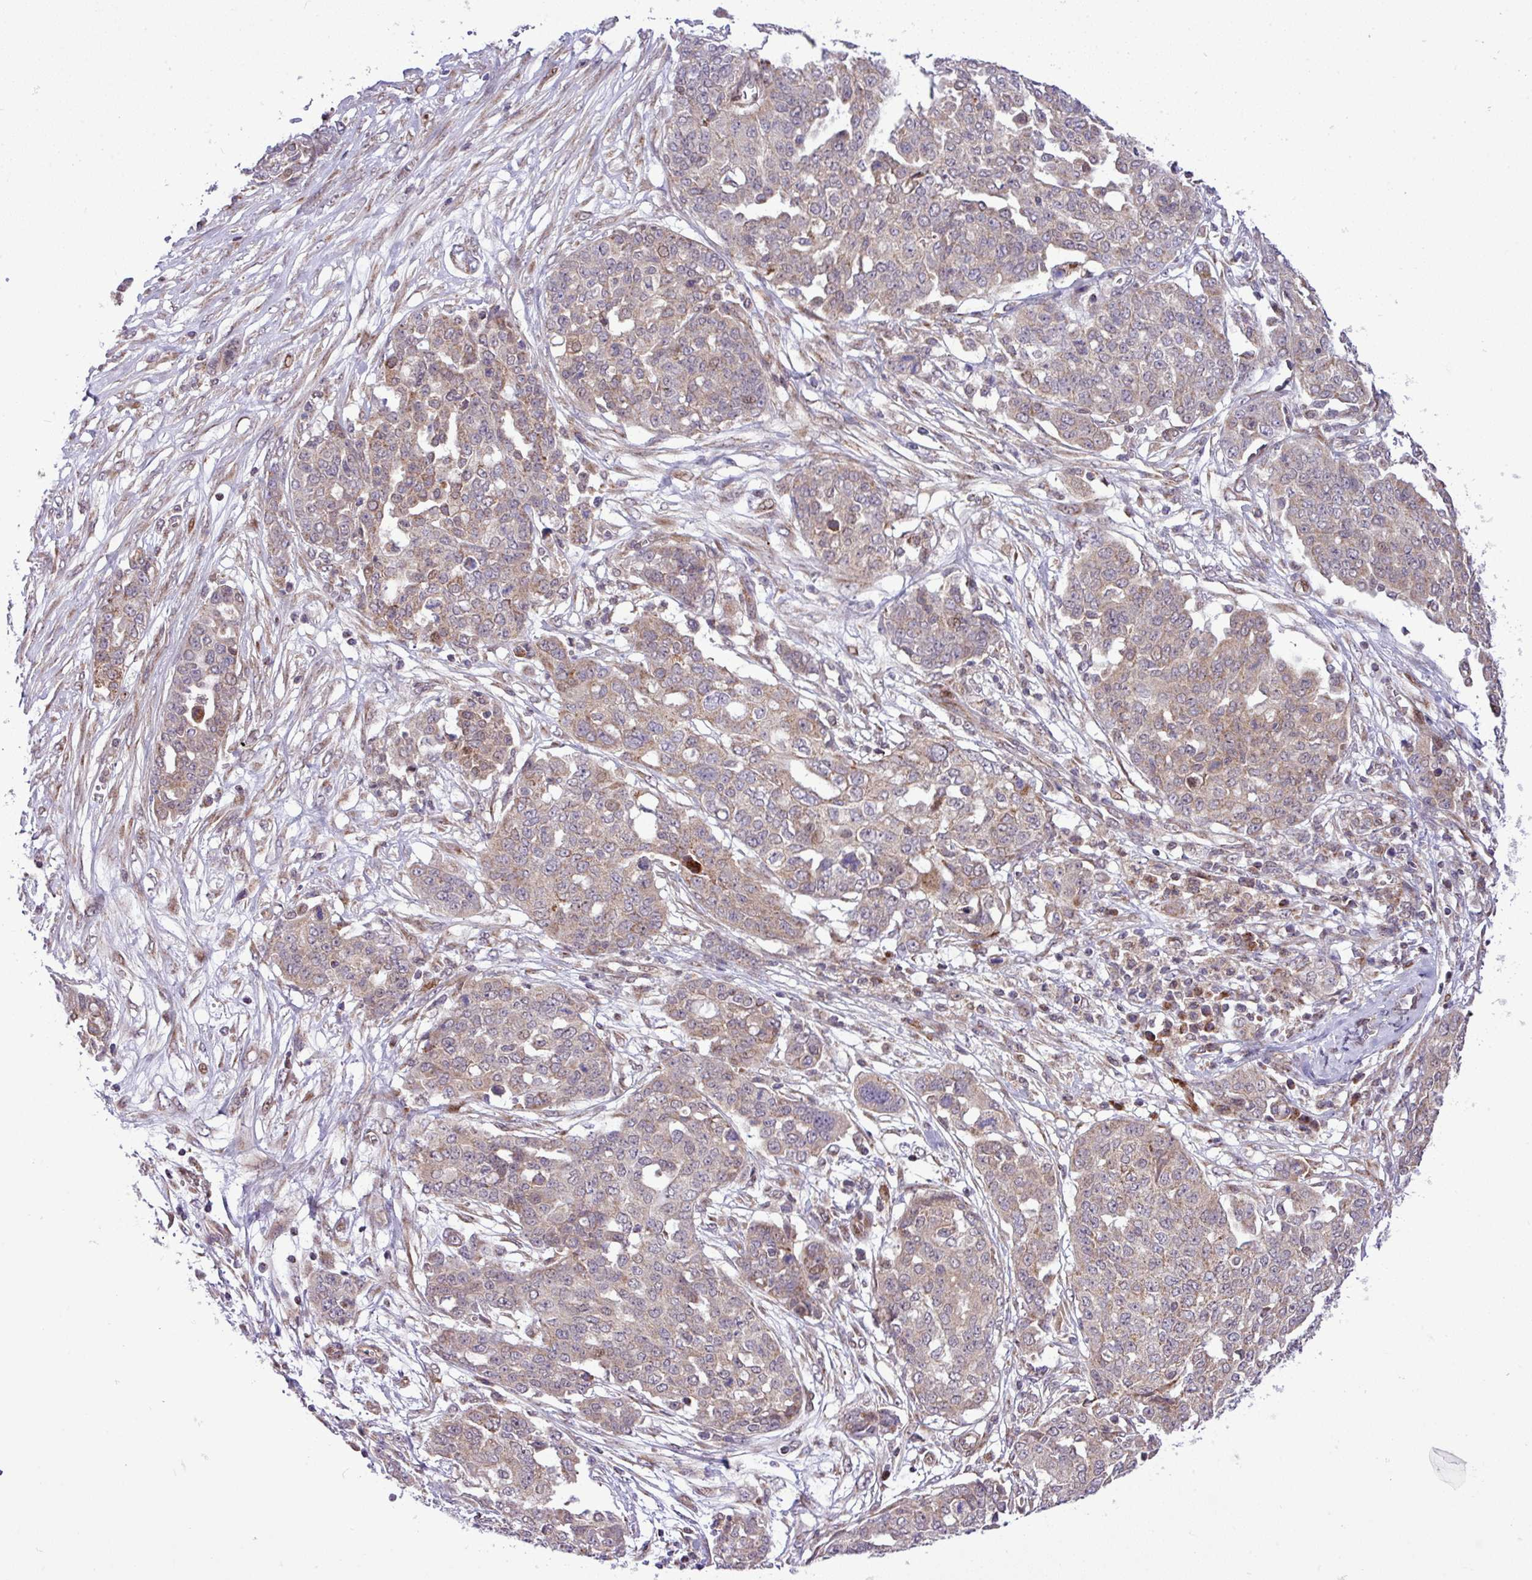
{"staining": {"intensity": "weak", "quantity": ">75%", "location": "cytoplasmic/membranous"}, "tissue": "ovarian cancer", "cell_type": "Tumor cells", "image_type": "cancer", "snomed": [{"axis": "morphology", "description": "Cystadenocarcinoma, serous, NOS"}, {"axis": "topography", "description": "Soft tissue"}, {"axis": "topography", "description": "Ovary"}], "caption": "Tumor cells show low levels of weak cytoplasmic/membranous positivity in approximately >75% of cells in ovarian serous cystadenocarcinoma.", "gene": "B3GNT9", "patient": {"sex": "female", "age": 57}}